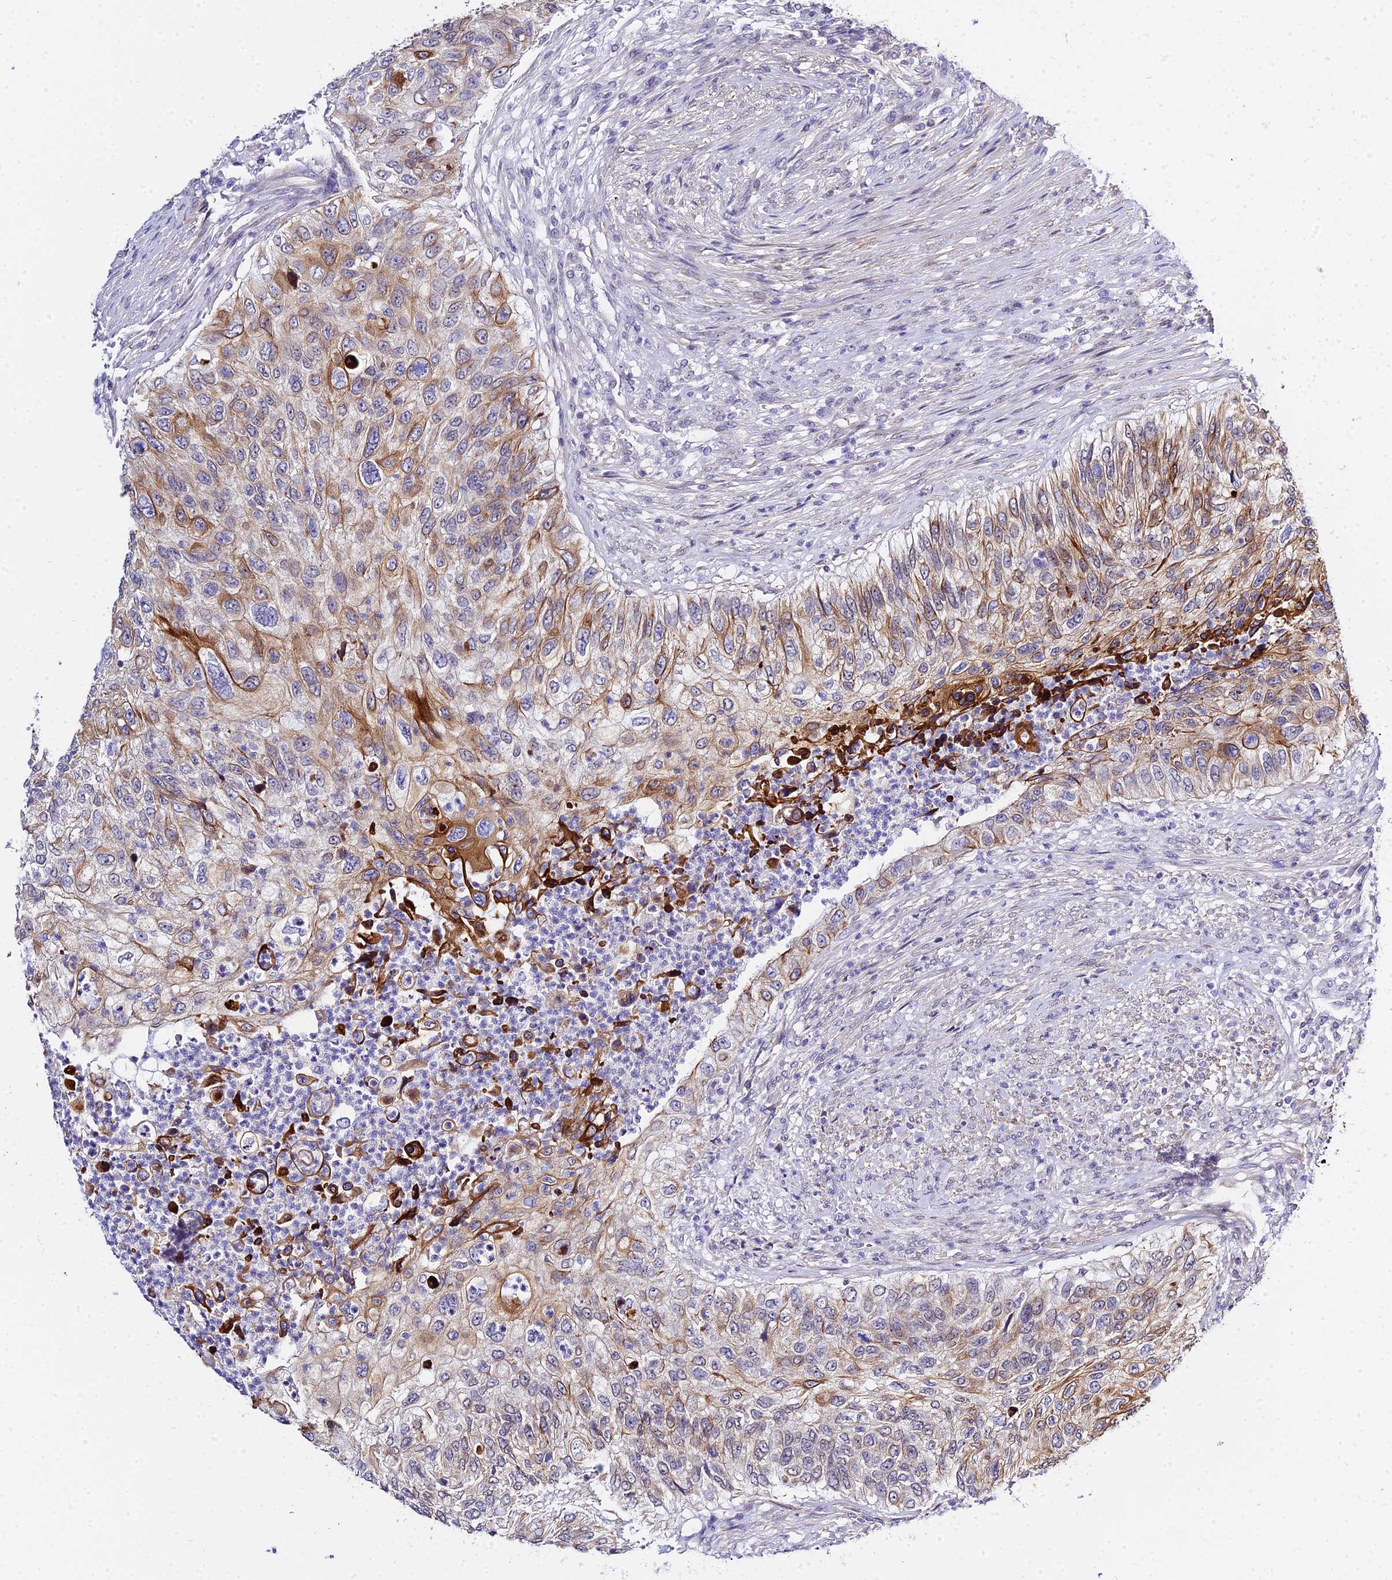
{"staining": {"intensity": "moderate", "quantity": "25%-75%", "location": "cytoplasmic/membranous"}, "tissue": "urothelial cancer", "cell_type": "Tumor cells", "image_type": "cancer", "snomed": [{"axis": "morphology", "description": "Urothelial carcinoma, High grade"}, {"axis": "topography", "description": "Urinary bladder"}], "caption": "IHC micrograph of neoplastic tissue: human urothelial carcinoma (high-grade) stained using immunohistochemistry exhibits medium levels of moderate protein expression localized specifically in the cytoplasmic/membranous of tumor cells, appearing as a cytoplasmic/membranous brown color.", "gene": "ZNF628", "patient": {"sex": "female", "age": 60}}